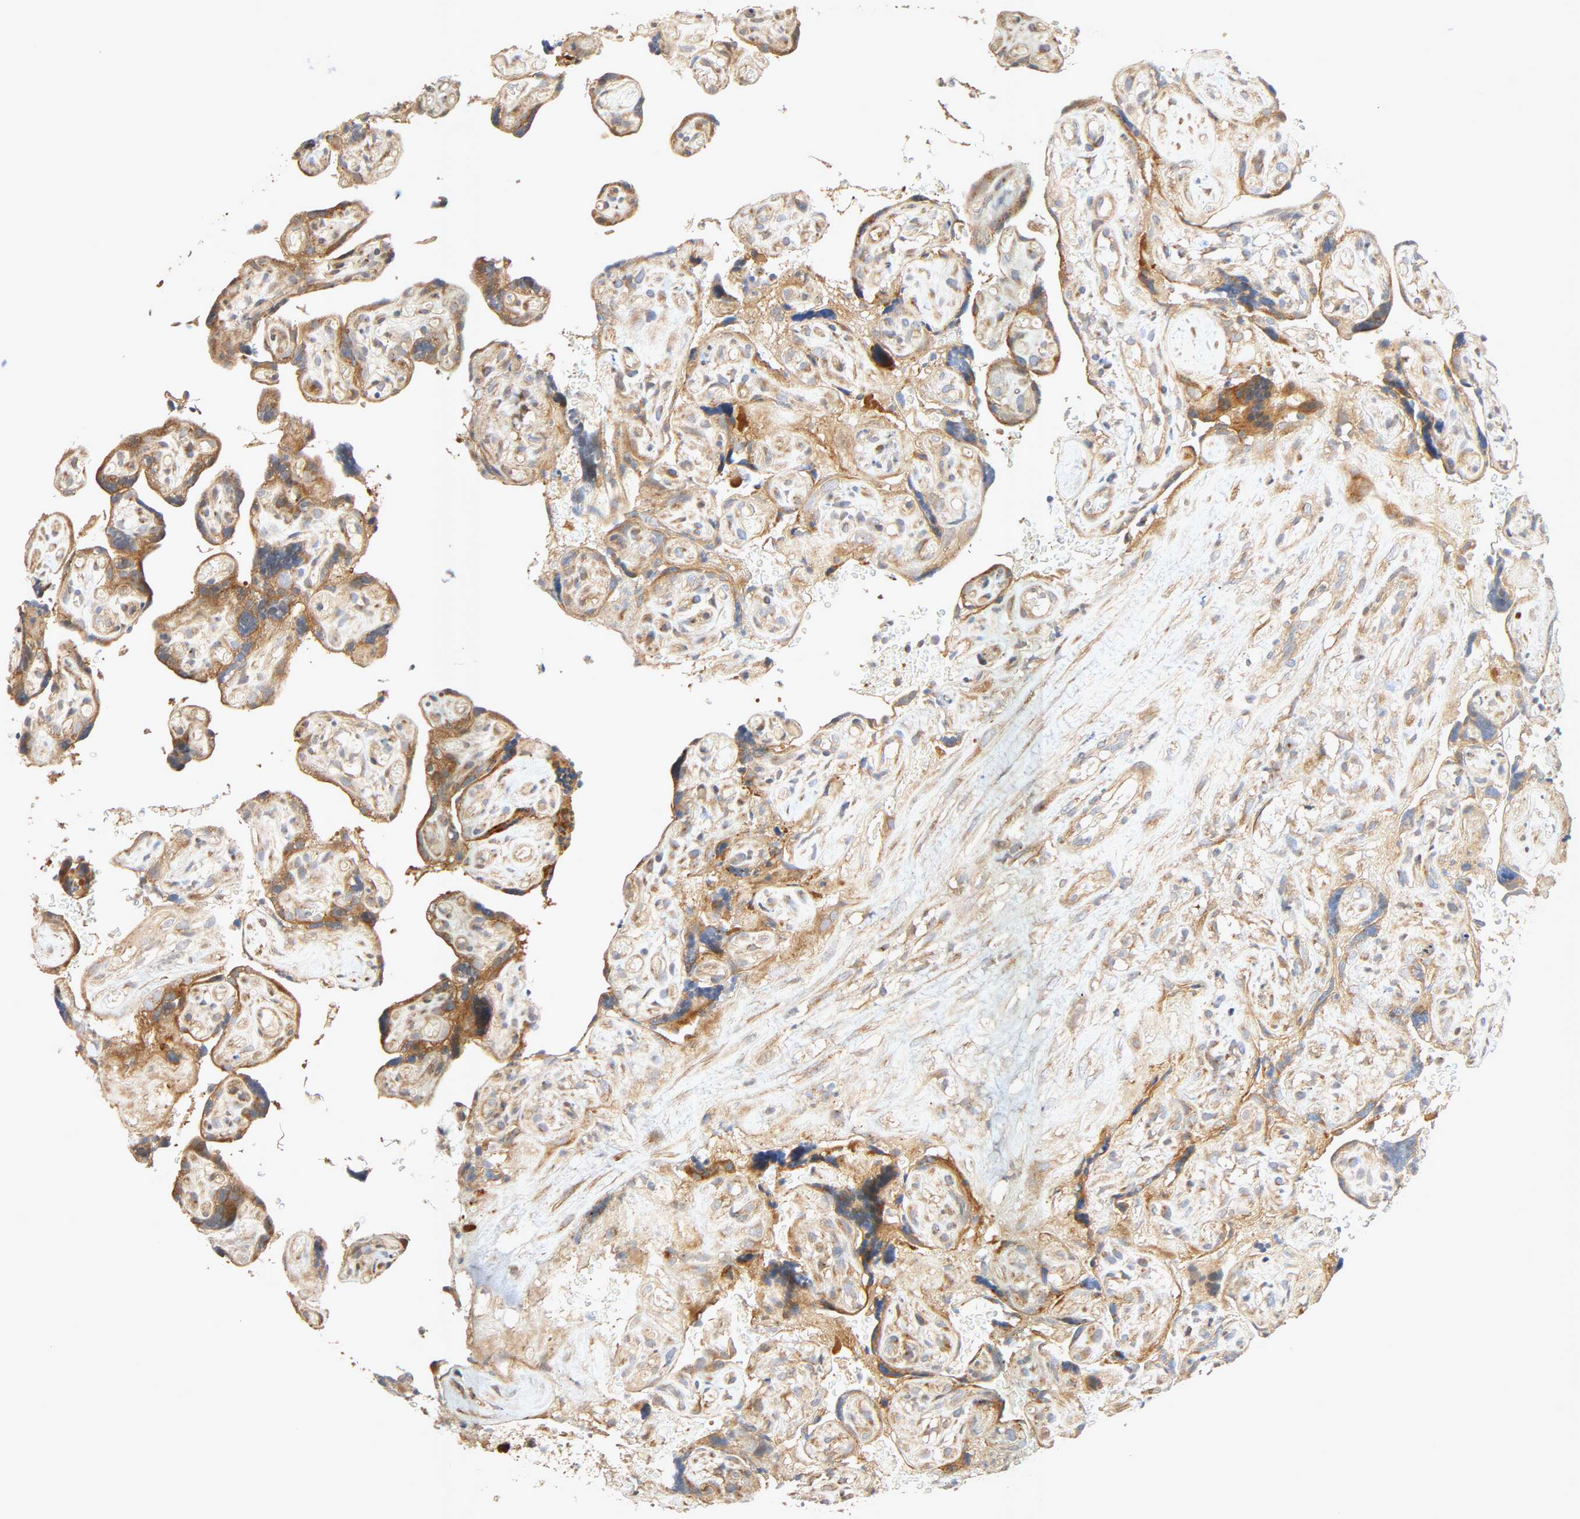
{"staining": {"intensity": "moderate", "quantity": ">75%", "location": "cytoplasmic/membranous"}, "tissue": "placenta", "cell_type": "Decidual cells", "image_type": "normal", "snomed": [{"axis": "morphology", "description": "Normal tissue, NOS"}, {"axis": "topography", "description": "Placenta"}], "caption": "An immunohistochemistry (IHC) photomicrograph of normal tissue is shown. Protein staining in brown labels moderate cytoplasmic/membranous positivity in placenta within decidual cells. (DAB (3,3'-diaminobenzidine) IHC with brightfield microscopy, high magnification).", "gene": "SGSM1", "patient": {"sex": "female", "age": 30}}